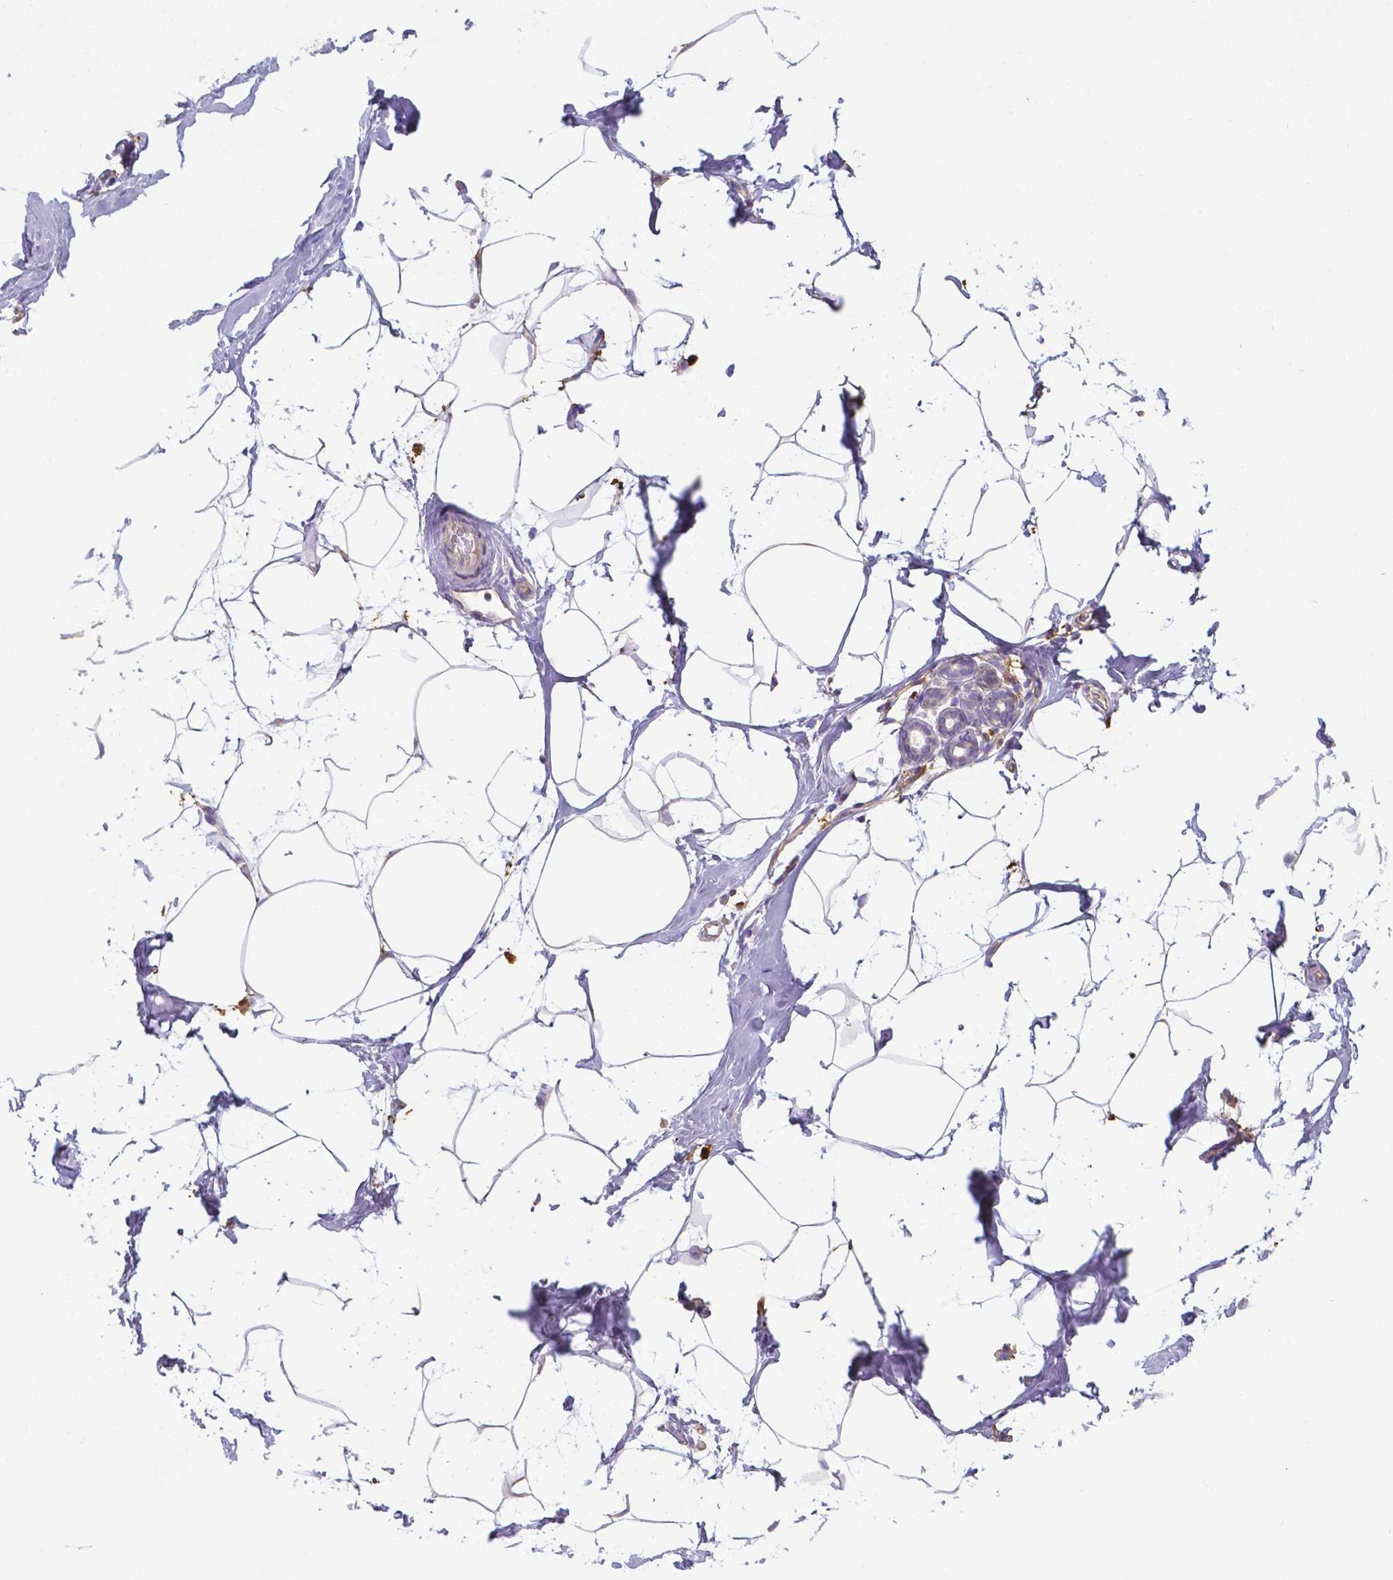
{"staining": {"intensity": "moderate", "quantity": "<25%", "location": "nuclear"}, "tissue": "breast", "cell_type": "Adipocytes", "image_type": "normal", "snomed": [{"axis": "morphology", "description": "Normal tissue, NOS"}, {"axis": "topography", "description": "Breast"}], "caption": "Human breast stained with a protein marker displays moderate staining in adipocytes.", "gene": "CRMP1", "patient": {"sex": "female", "age": 32}}